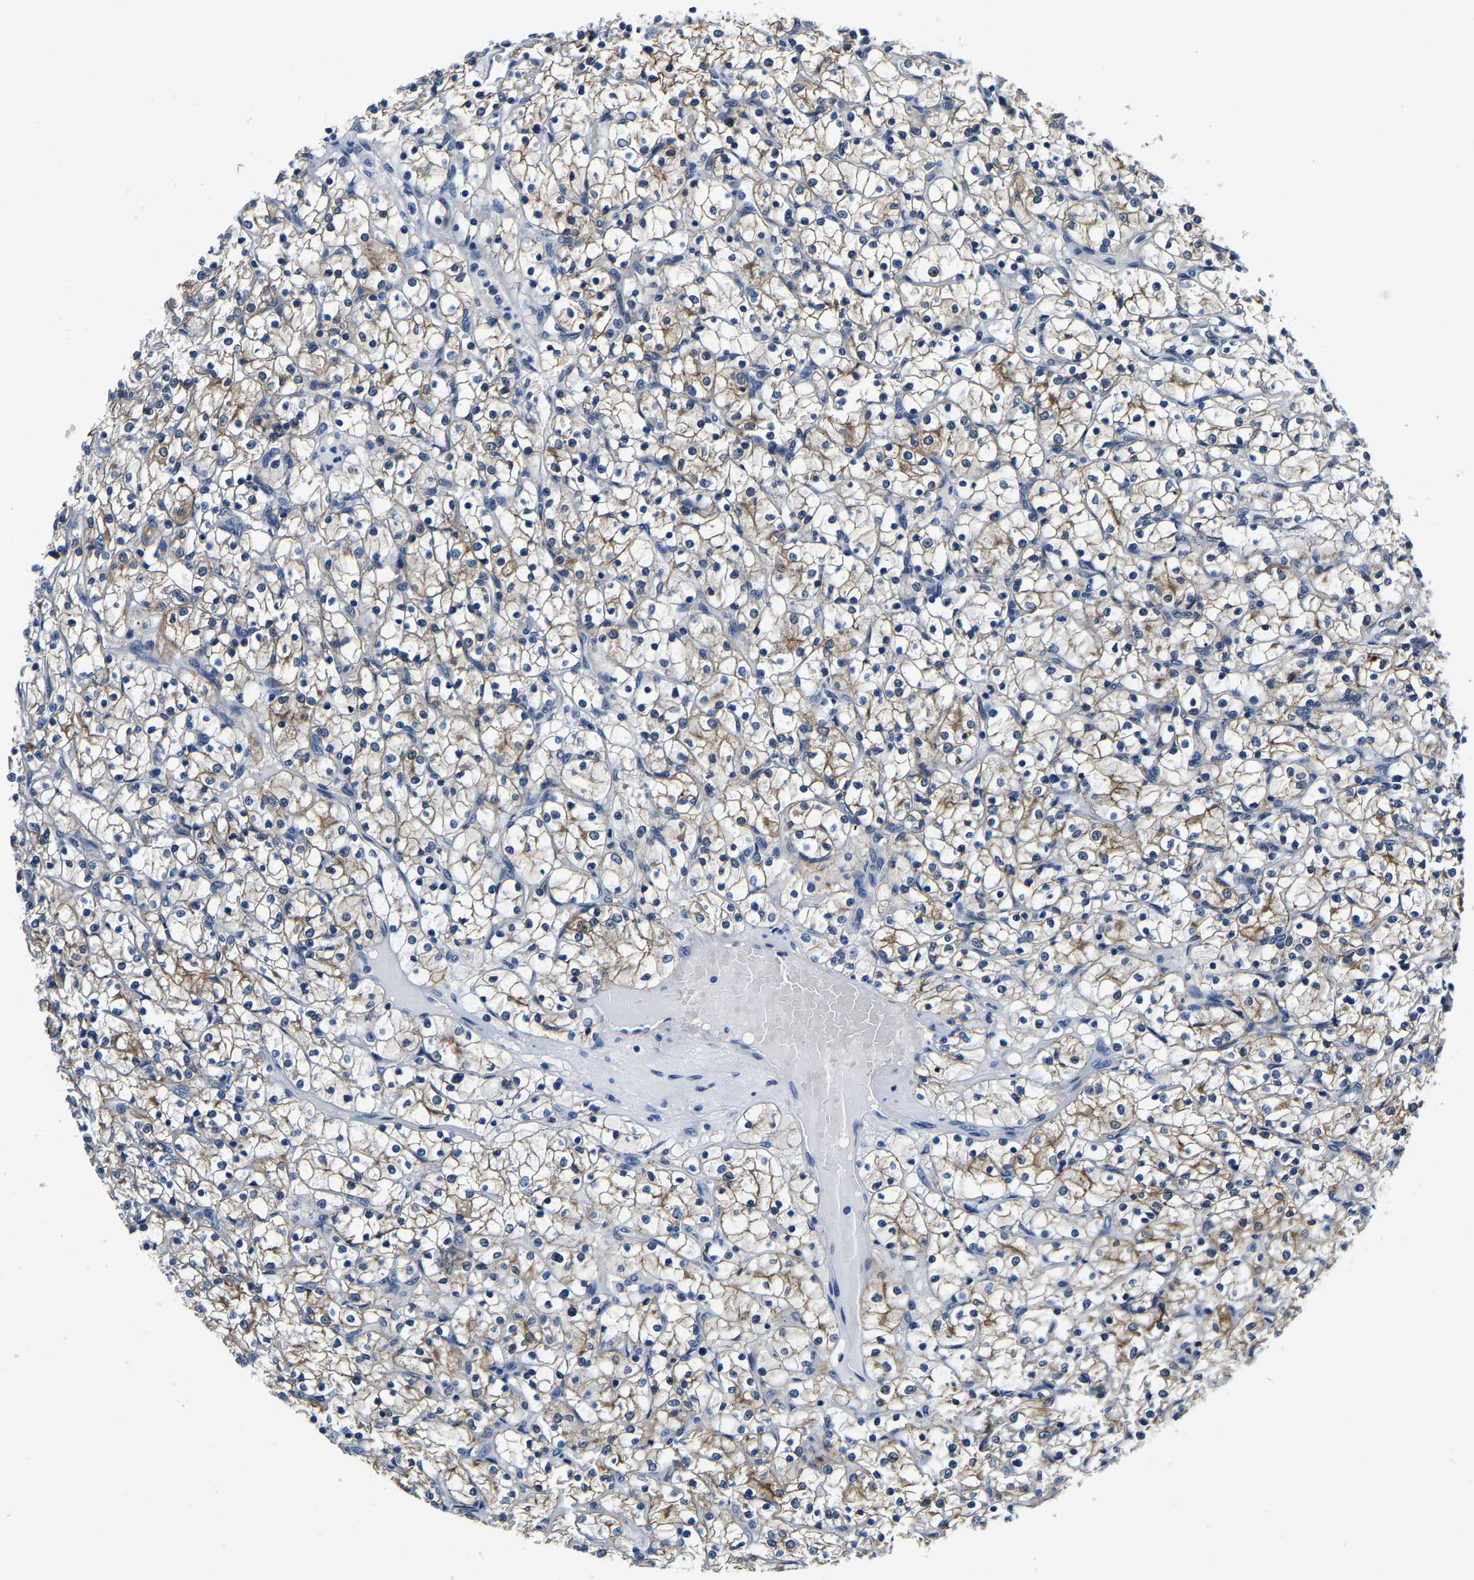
{"staining": {"intensity": "moderate", "quantity": "<25%", "location": "cytoplasmic/membranous"}, "tissue": "renal cancer", "cell_type": "Tumor cells", "image_type": "cancer", "snomed": [{"axis": "morphology", "description": "Adenocarcinoma, NOS"}, {"axis": "topography", "description": "Kidney"}], "caption": "The immunohistochemical stain shows moderate cytoplasmic/membranous positivity in tumor cells of renal cancer (adenocarcinoma) tissue. Immunohistochemistry stains the protein in brown and the nuclei are stained blue.", "gene": "ACO1", "patient": {"sex": "female", "age": 69}}